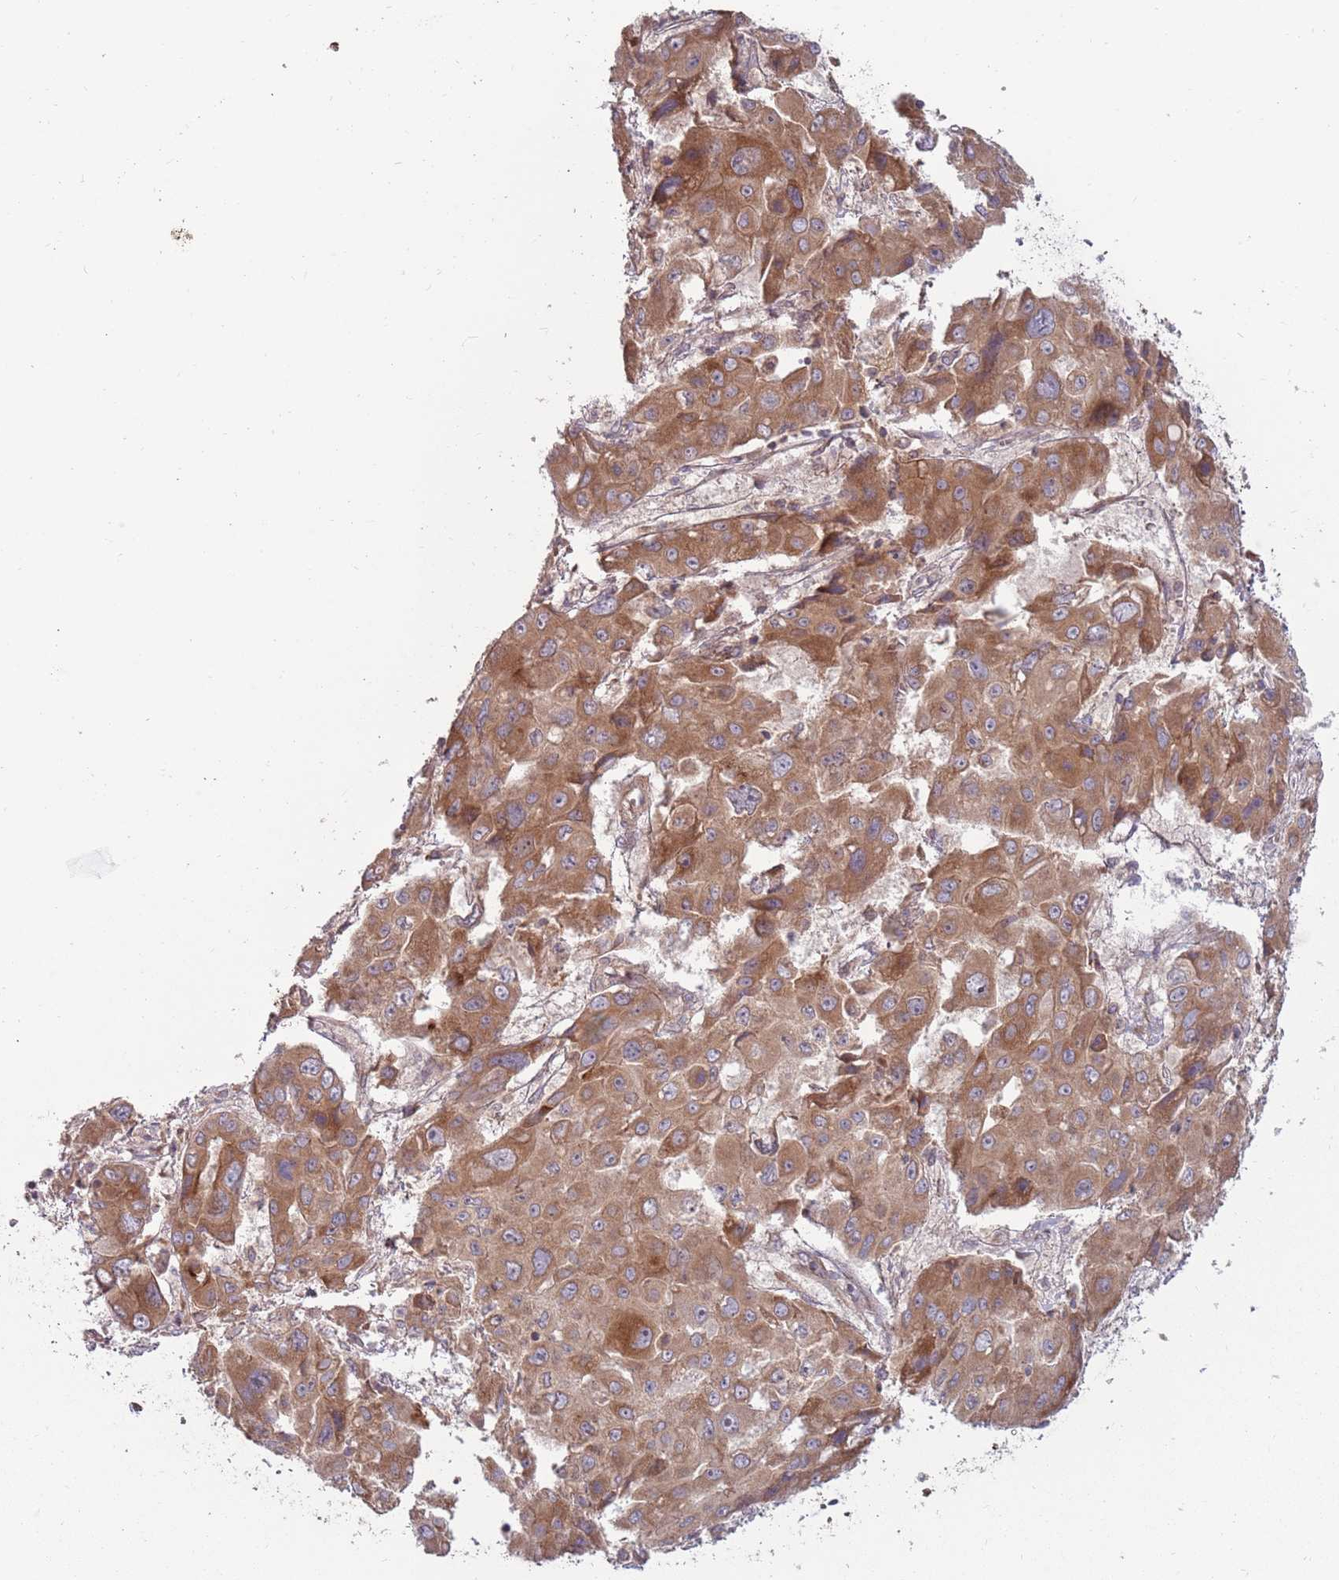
{"staining": {"intensity": "moderate", "quantity": ">75%", "location": "cytoplasmic/membranous"}, "tissue": "liver cancer", "cell_type": "Tumor cells", "image_type": "cancer", "snomed": [{"axis": "morphology", "description": "Cholangiocarcinoma"}, {"axis": "topography", "description": "Liver"}], "caption": "Brown immunohistochemical staining in cholangiocarcinoma (liver) demonstrates moderate cytoplasmic/membranous expression in approximately >75% of tumor cells.", "gene": "PLD6", "patient": {"sex": "male", "age": 67}}